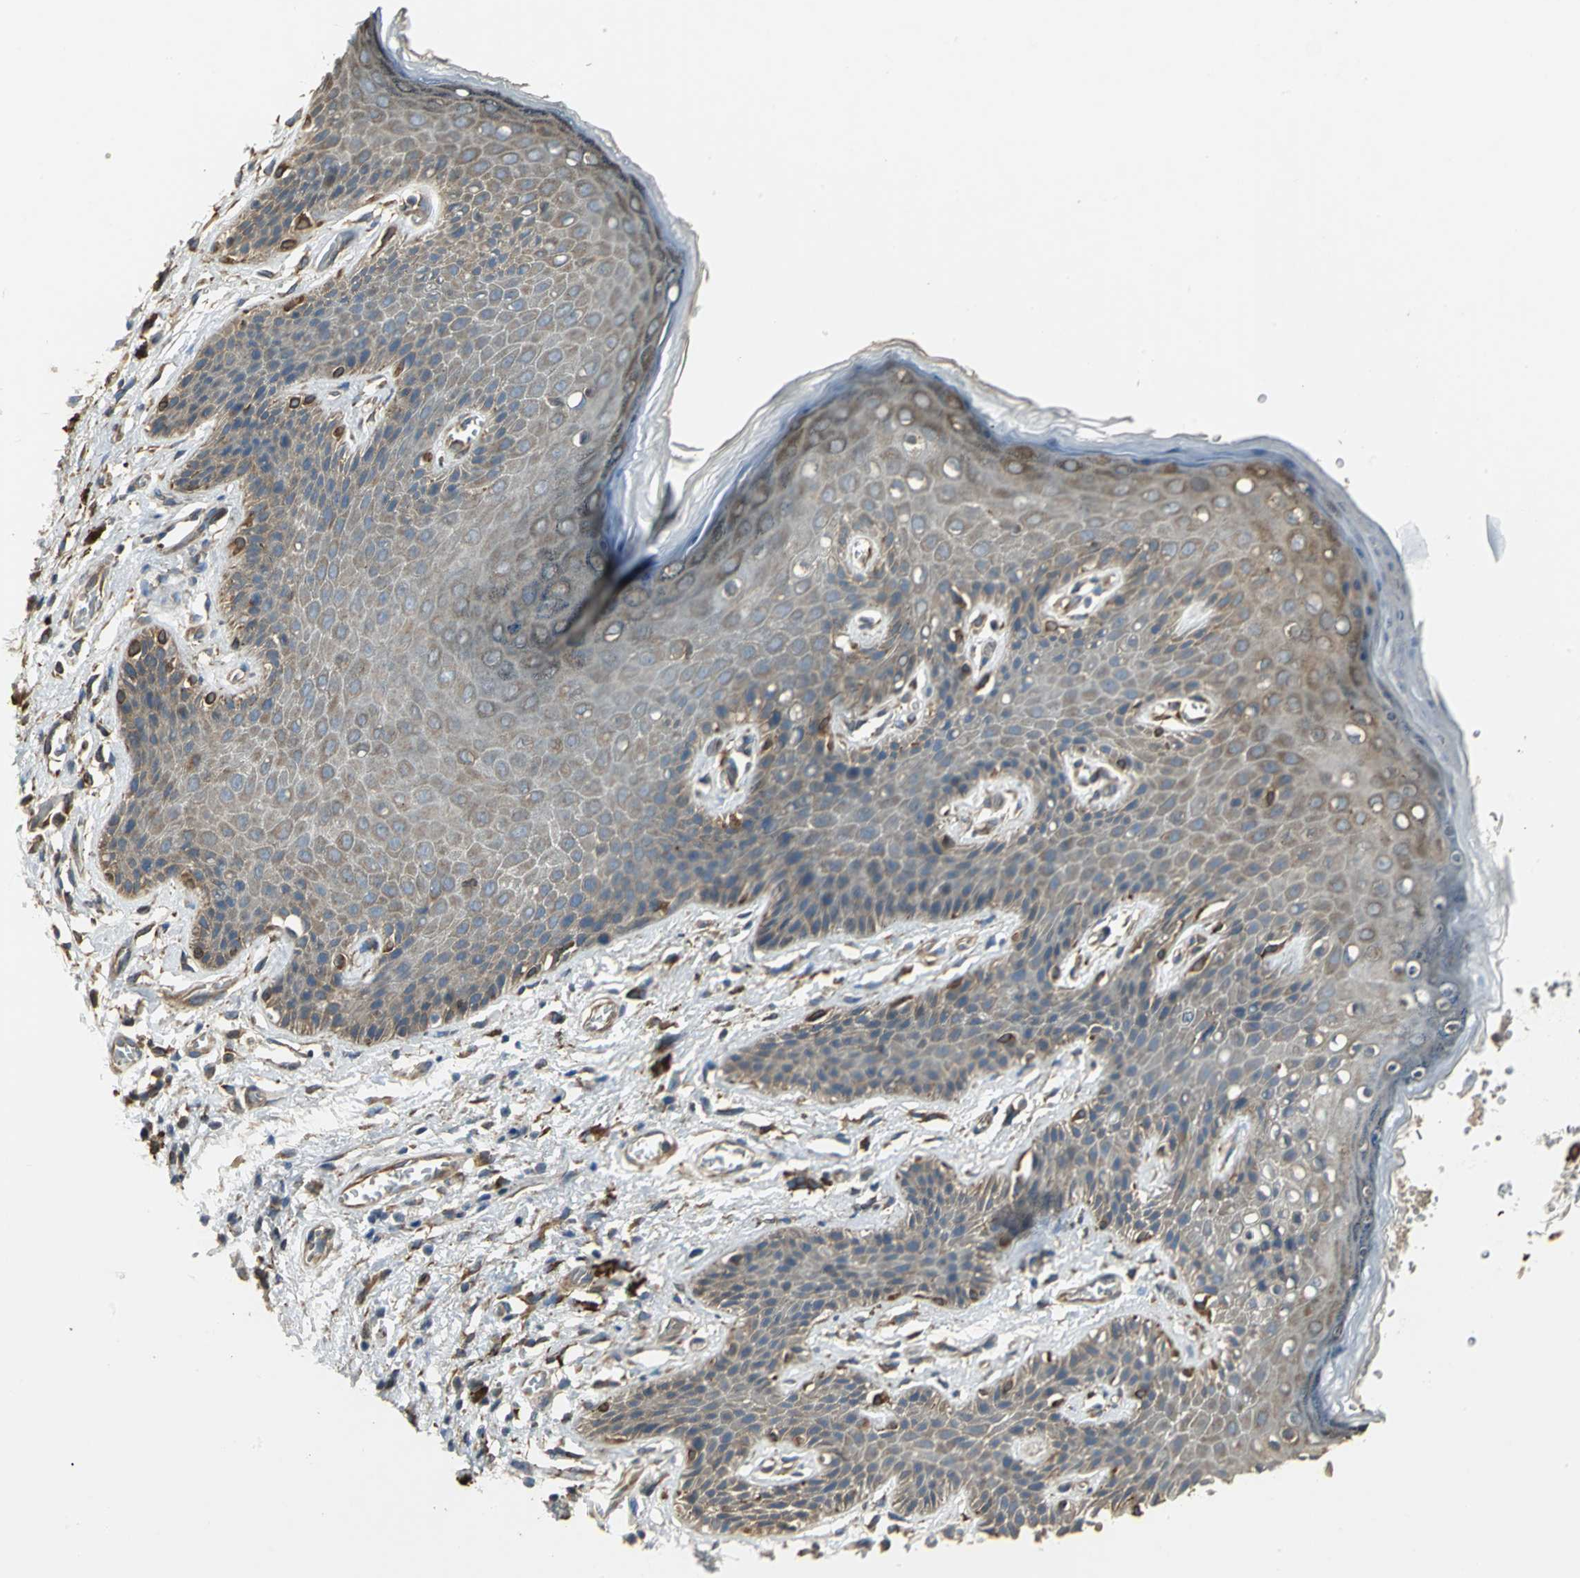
{"staining": {"intensity": "weak", "quantity": "25%-75%", "location": "cytoplasmic/membranous"}, "tissue": "skin", "cell_type": "Epidermal cells", "image_type": "normal", "snomed": [{"axis": "morphology", "description": "Normal tissue, NOS"}, {"axis": "topography", "description": "Anal"}], "caption": "Epidermal cells show low levels of weak cytoplasmic/membranous expression in approximately 25%-75% of cells in unremarkable skin.", "gene": "SYVN1", "patient": {"sex": "female", "age": 46}}